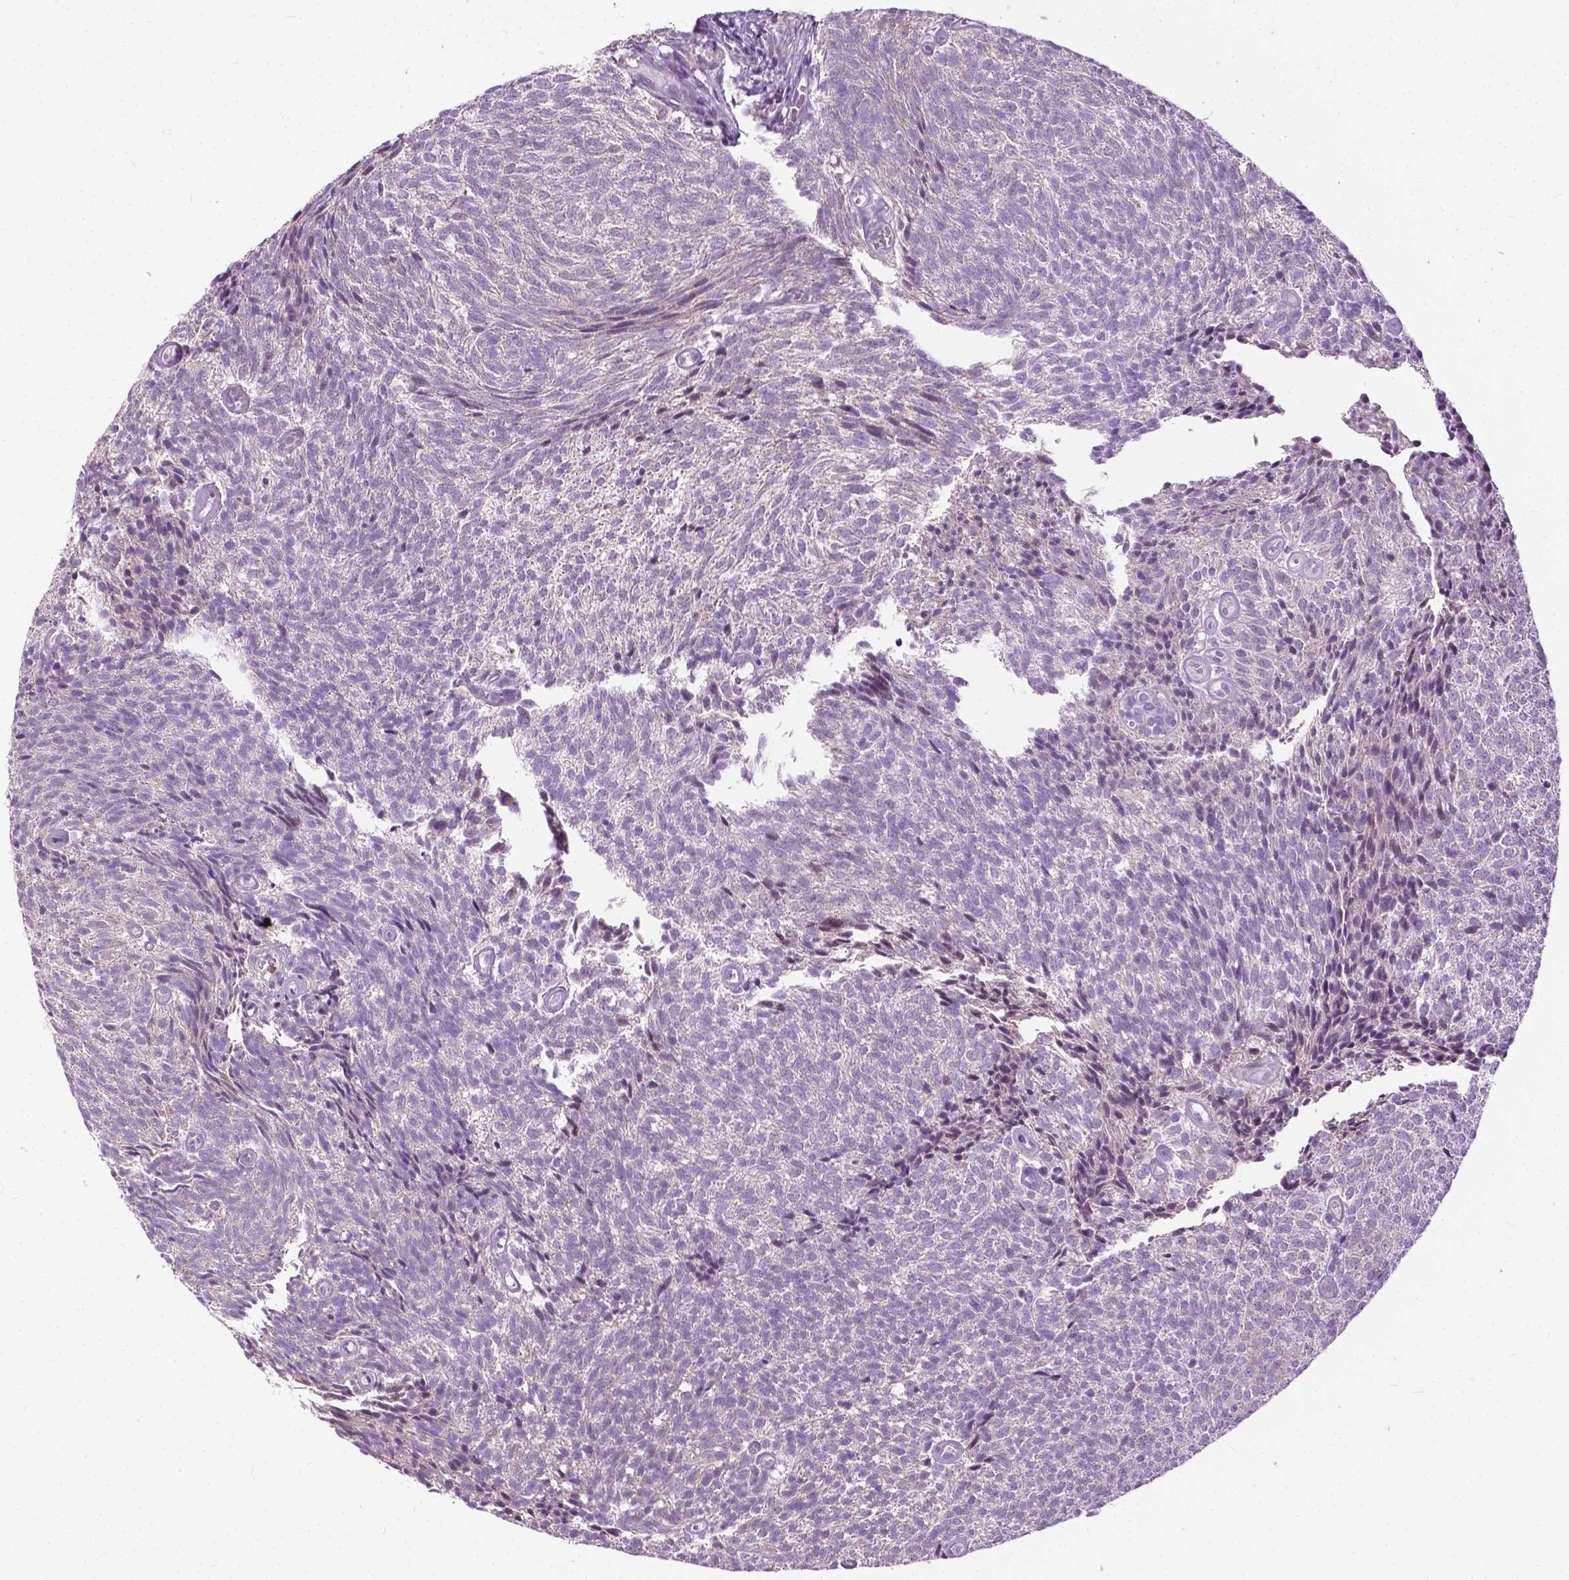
{"staining": {"intensity": "negative", "quantity": "none", "location": "none"}, "tissue": "urothelial cancer", "cell_type": "Tumor cells", "image_type": "cancer", "snomed": [{"axis": "morphology", "description": "Urothelial carcinoma, Low grade"}, {"axis": "topography", "description": "Urinary bladder"}], "caption": "DAB (3,3'-diaminobenzidine) immunohistochemical staining of urothelial cancer exhibits no significant staining in tumor cells. The staining is performed using DAB (3,3'-diaminobenzidine) brown chromogen with nuclei counter-stained in using hematoxylin.", "gene": "TTC9B", "patient": {"sex": "male", "age": 77}}